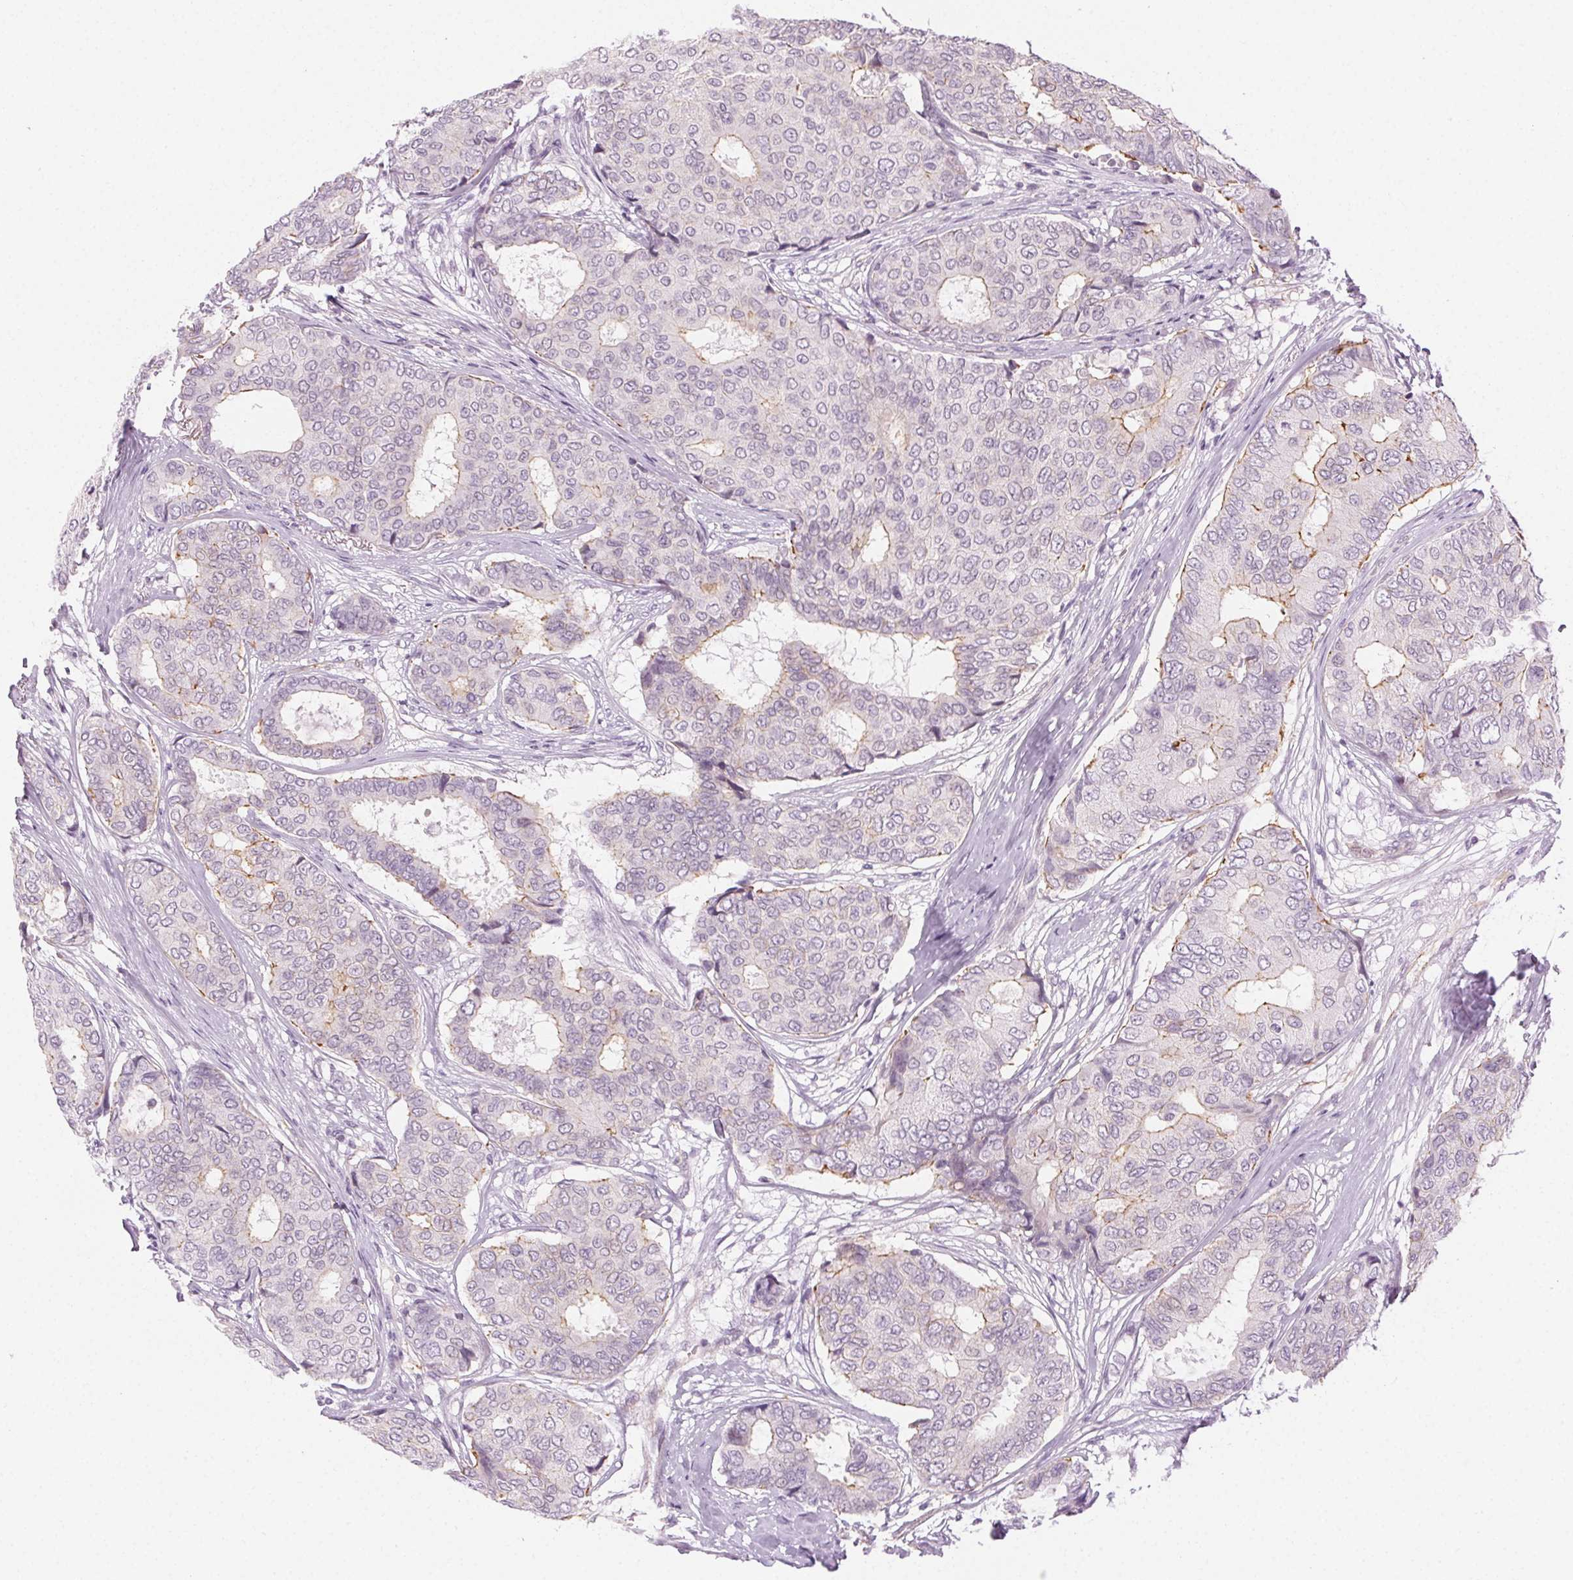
{"staining": {"intensity": "weak", "quantity": "<25%", "location": "cytoplasmic/membranous"}, "tissue": "breast cancer", "cell_type": "Tumor cells", "image_type": "cancer", "snomed": [{"axis": "morphology", "description": "Duct carcinoma"}, {"axis": "topography", "description": "Breast"}], "caption": "Breast cancer (intraductal carcinoma) stained for a protein using immunohistochemistry (IHC) reveals no expression tumor cells.", "gene": "AIF1L", "patient": {"sex": "female", "age": 75}}